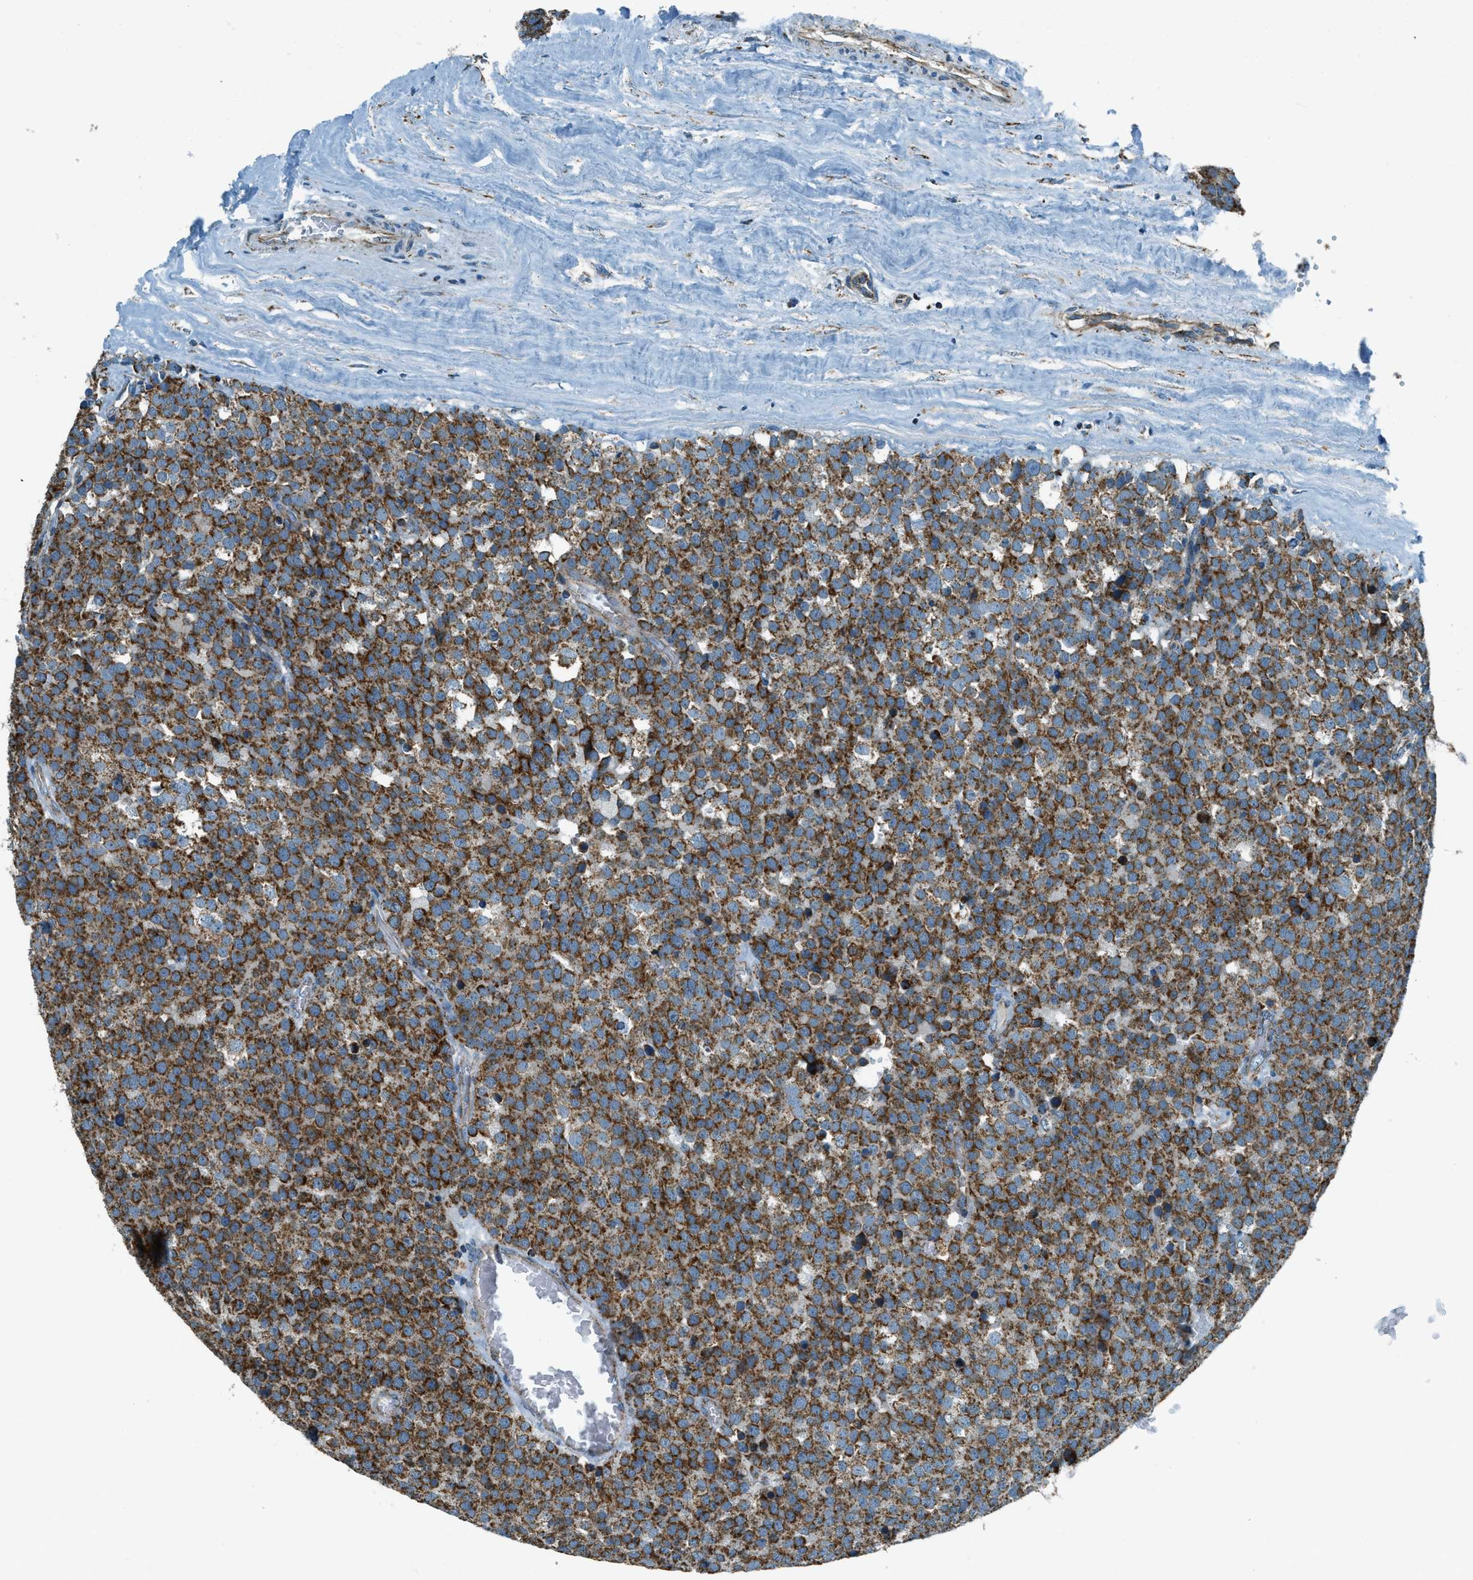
{"staining": {"intensity": "strong", "quantity": ">75%", "location": "cytoplasmic/membranous"}, "tissue": "testis cancer", "cell_type": "Tumor cells", "image_type": "cancer", "snomed": [{"axis": "morphology", "description": "Normal tissue, NOS"}, {"axis": "morphology", "description": "Seminoma, NOS"}, {"axis": "topography", "description": "Testis"}], "caption": "High-magnification brightfield microscopy of seminoma (testis) stained with DAB (brown) and counterstained with hematoxylin (blue). tumor cells exhibit strong cytoplasmic/membranous staining is identified in approximately>75% of cells.", "gene": "CHST15", "patient": {"sex": "male", "age": 71}}